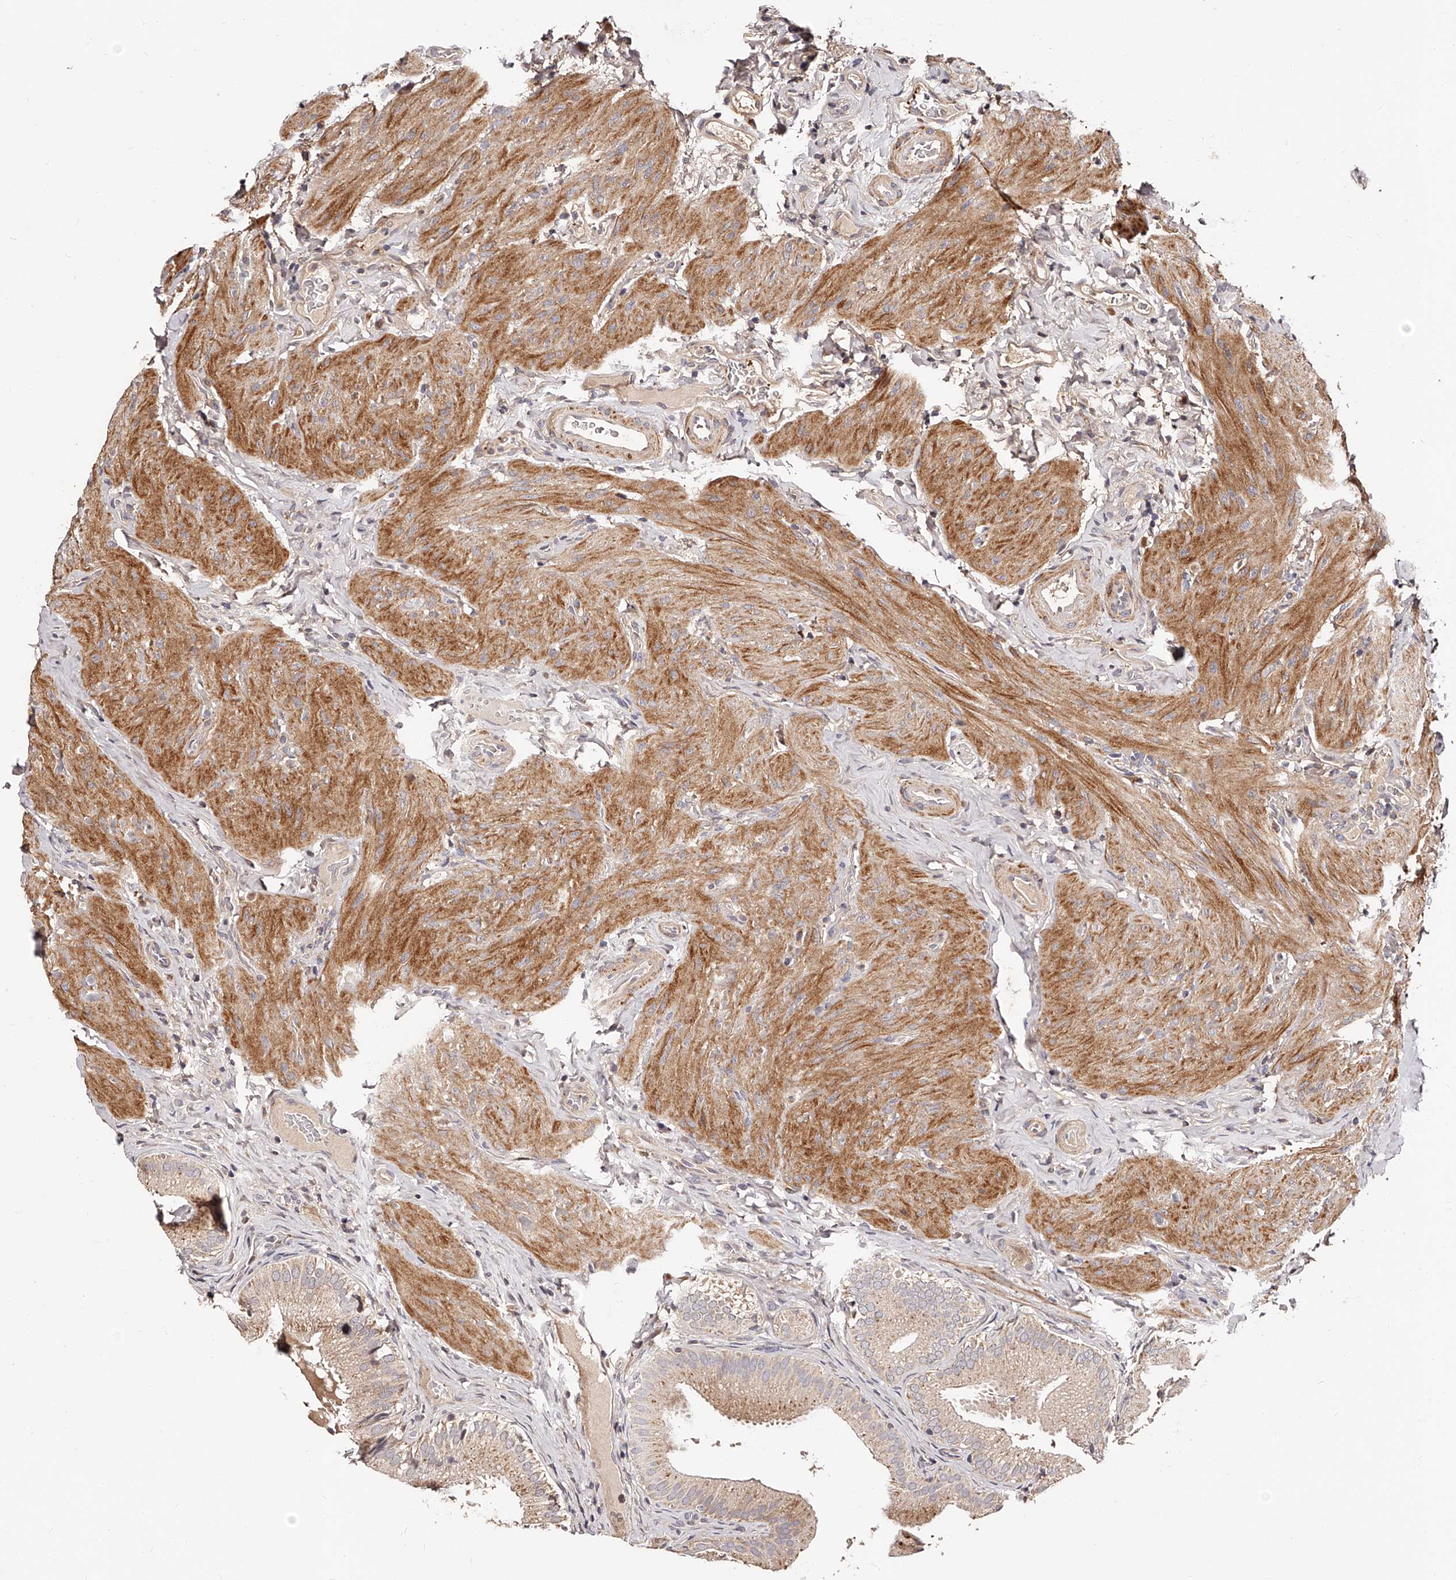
{"staining": {"intensity": "moderate", "quantity": "25%-75%", "location": "cytoplasmic/membranous"}, "tissue": "gallbladder", "cell_type": "Glandular cells", "image_type": "normal", "snomed": [{"axis": "morphology", "description": "Normal tissue, NOS"}, {"axis": "topography", "description": "Gallbladder"}], "caption": "Normal gallbladder displays moderate cytoplasmic/membranous positivity in about 25%-75% of glandular cells The protein is shown in brown color, while the nuclei are stained blue..", "gene": "ZNF502", "patient": {"sex": "female", "age": 30}}